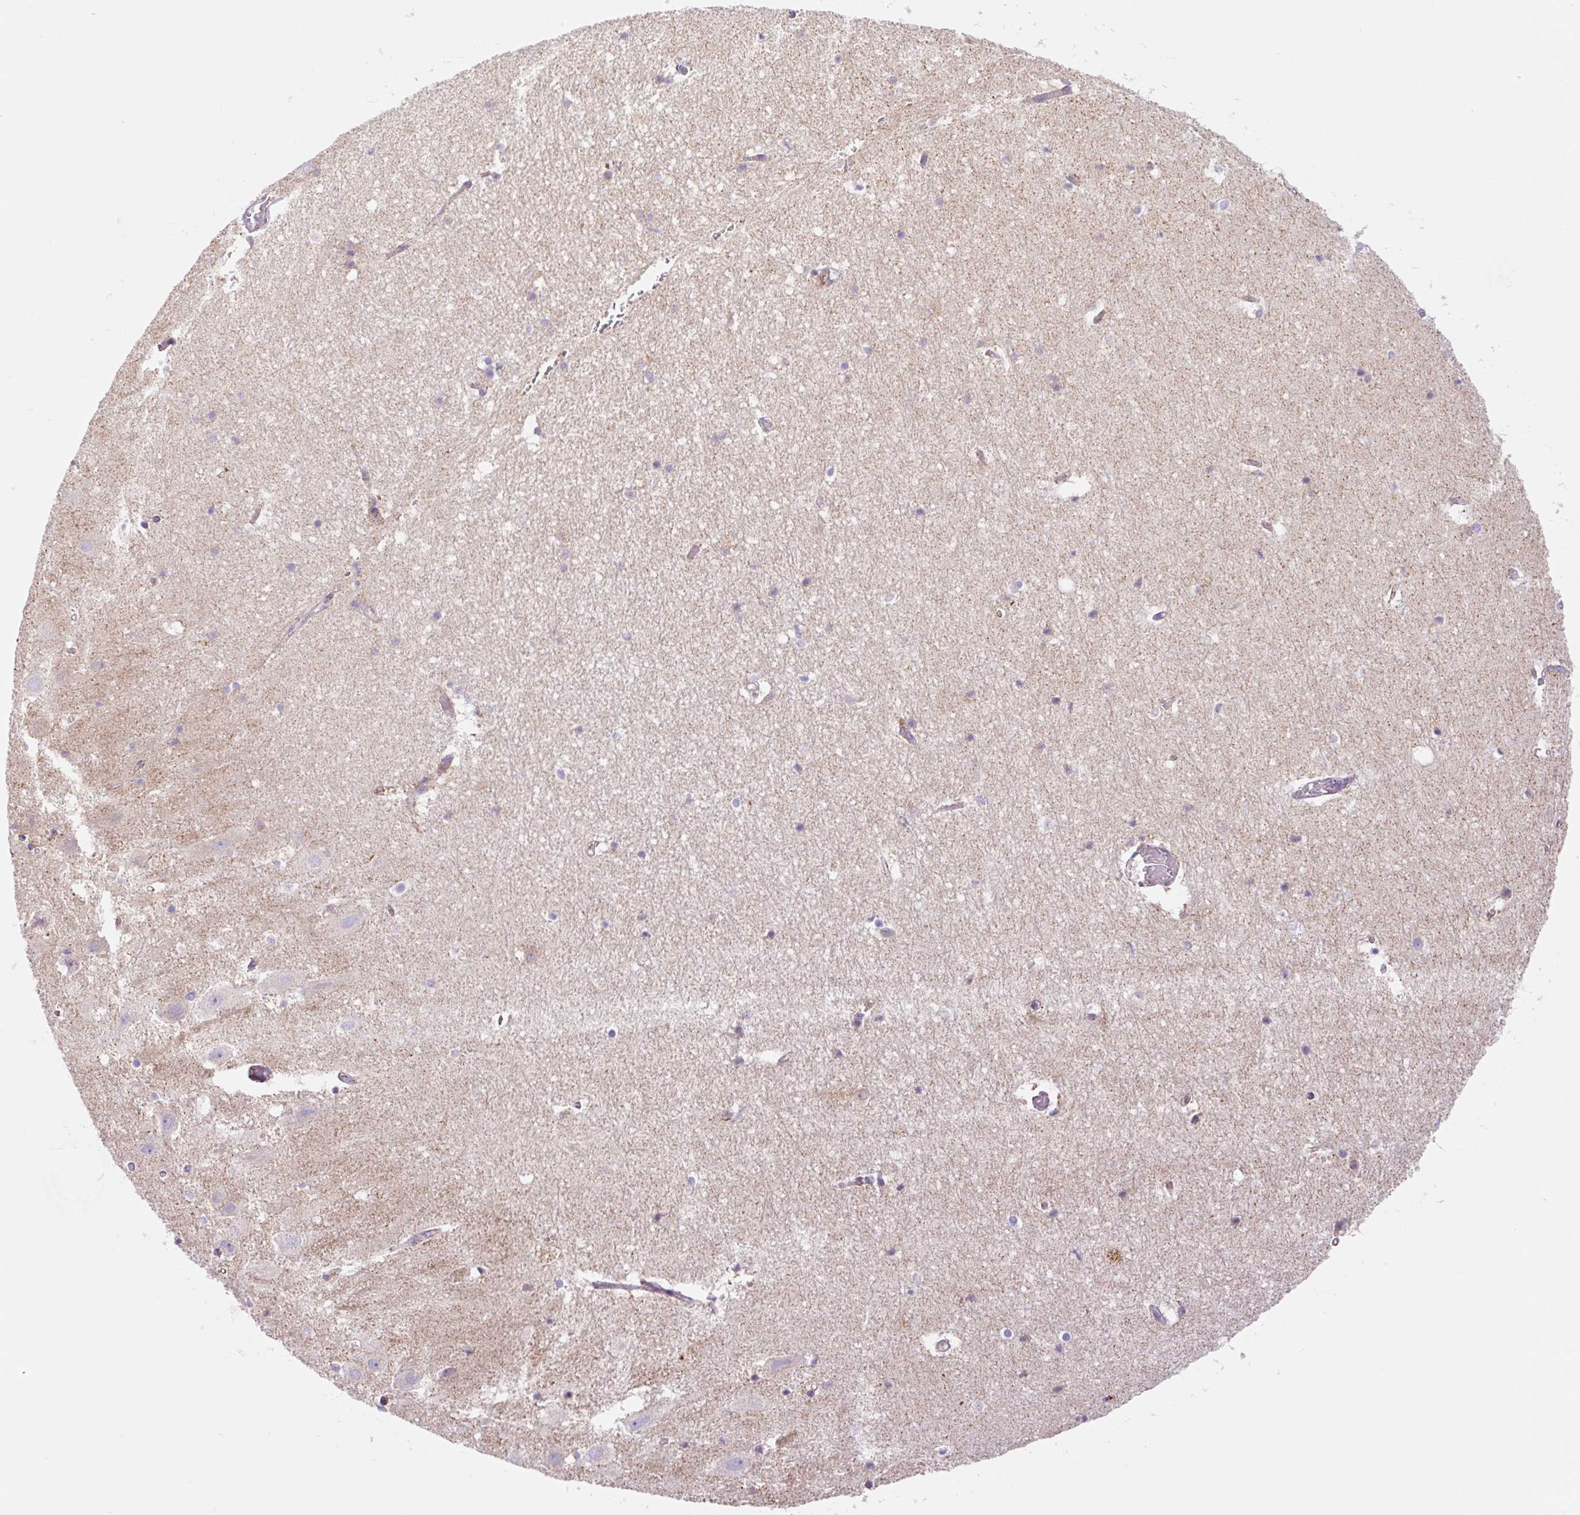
{"staining": {"intensity": "negative", "quantity": "none", "location": "none"}, "tissue": "hippocampus", "cell_type": "Glial cells", "image_type": "normal", "snomed": [{"axis": "morphology", "description": "Normal tissue, NOS"}, {"axis": "topography", "description": "Hippocampus"}], "caption": "The immunohistochemistry (IHC) micrograph has no significant staining in glial cells of hippocampus. The staining was performed using DAB to visualize the protein expression in brown, while the nuclei were stained in blue with hematoxylin (Magnification: 20x).", "gene": "ETNK2", "patient": {"sex": "female", "age": 52}}